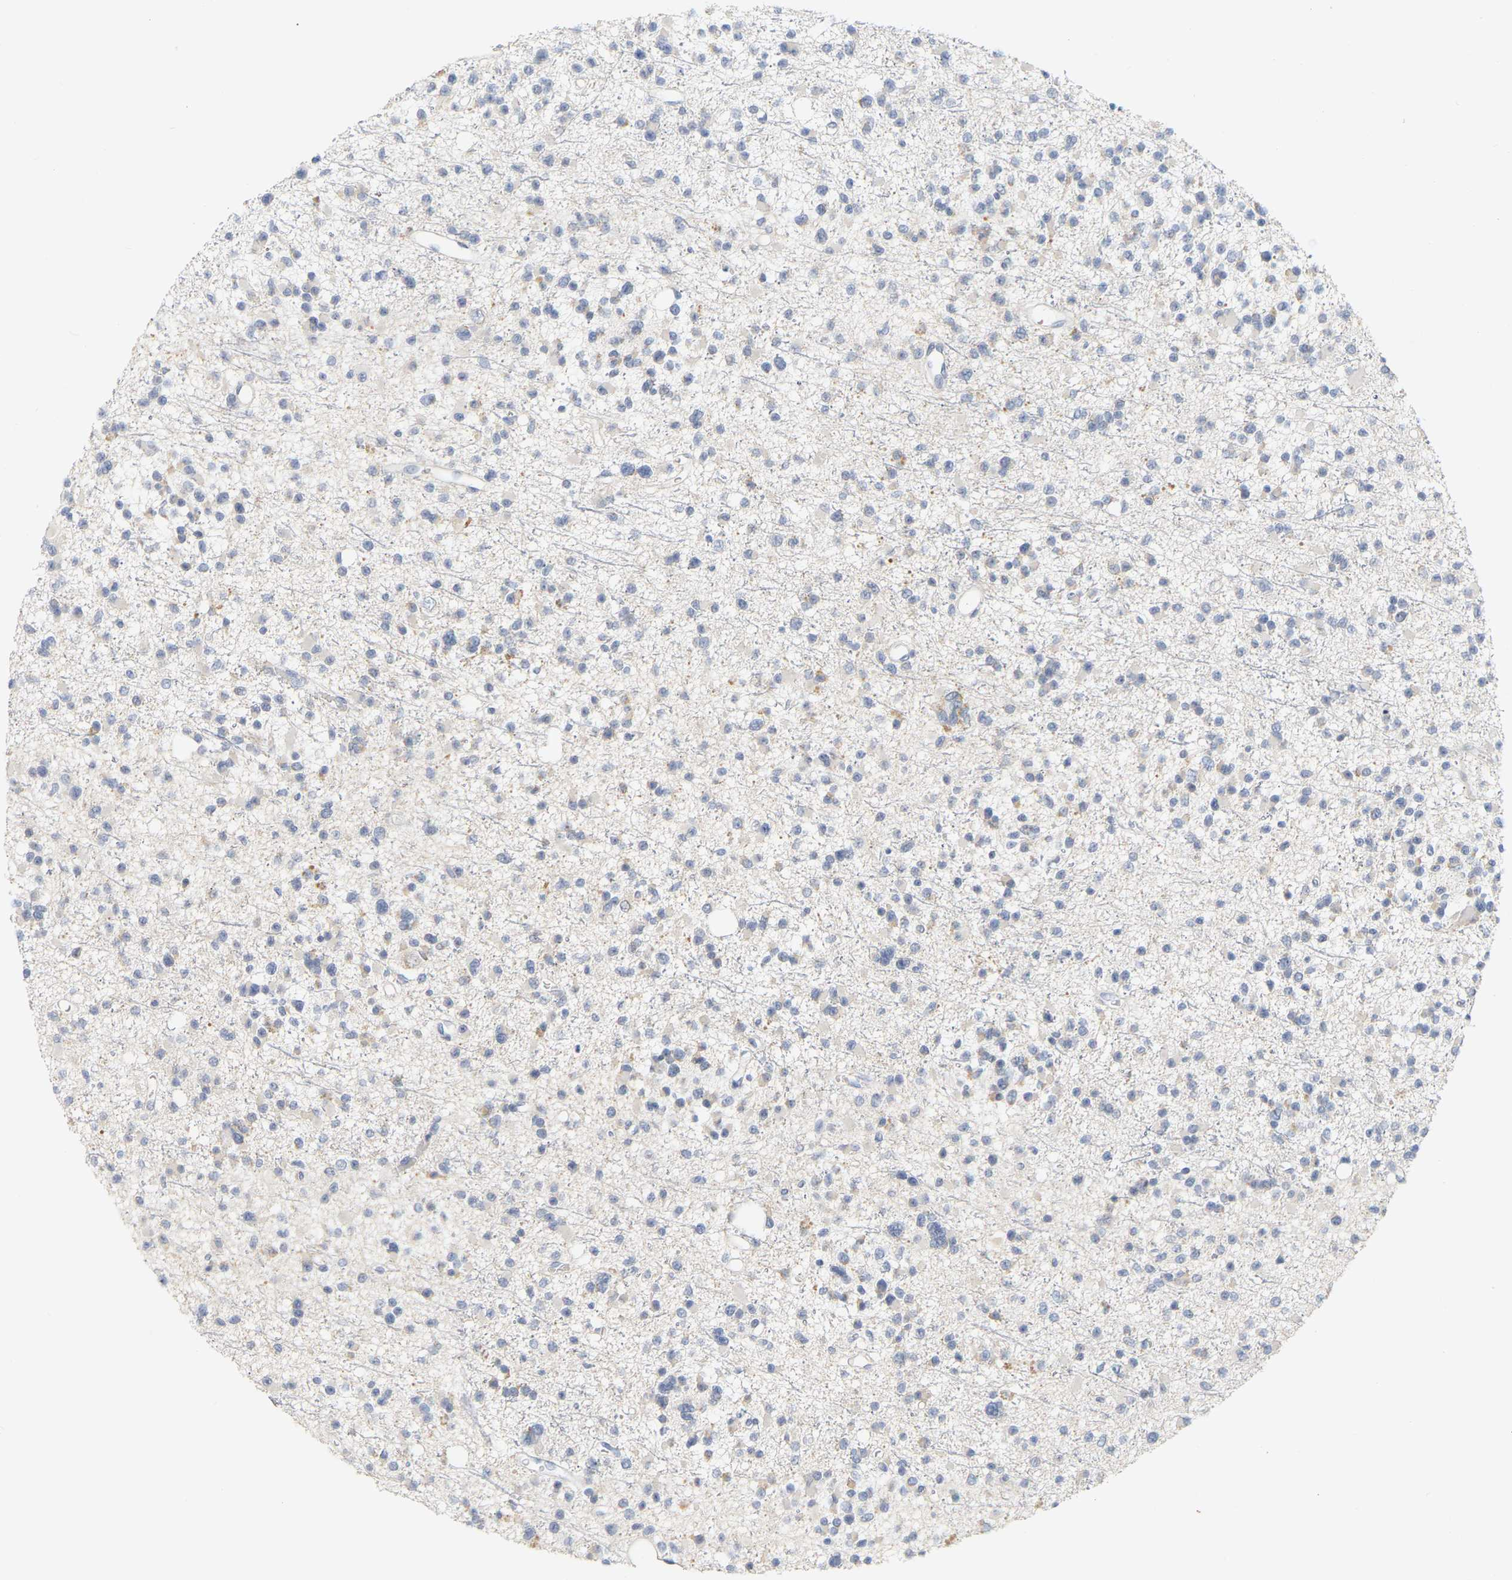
{"staining": {"intensity": "negative", "quantity": "none", "location": "none"}, "tissue": "glioma", "cell_type": "Tumor cells", "image_type": "cancer", "snomed": [{"axis": "morphology", "description": "Glioma, malignant, Low grade"}, {"axis": "topography", "description": "Brain"}], "caption": "Immunohistochemistry of low-grade glioma (malignant) reveals no staining in tumor cells.", "gene": "KRT76", "patient": {"sex": "female", "age": 22}}